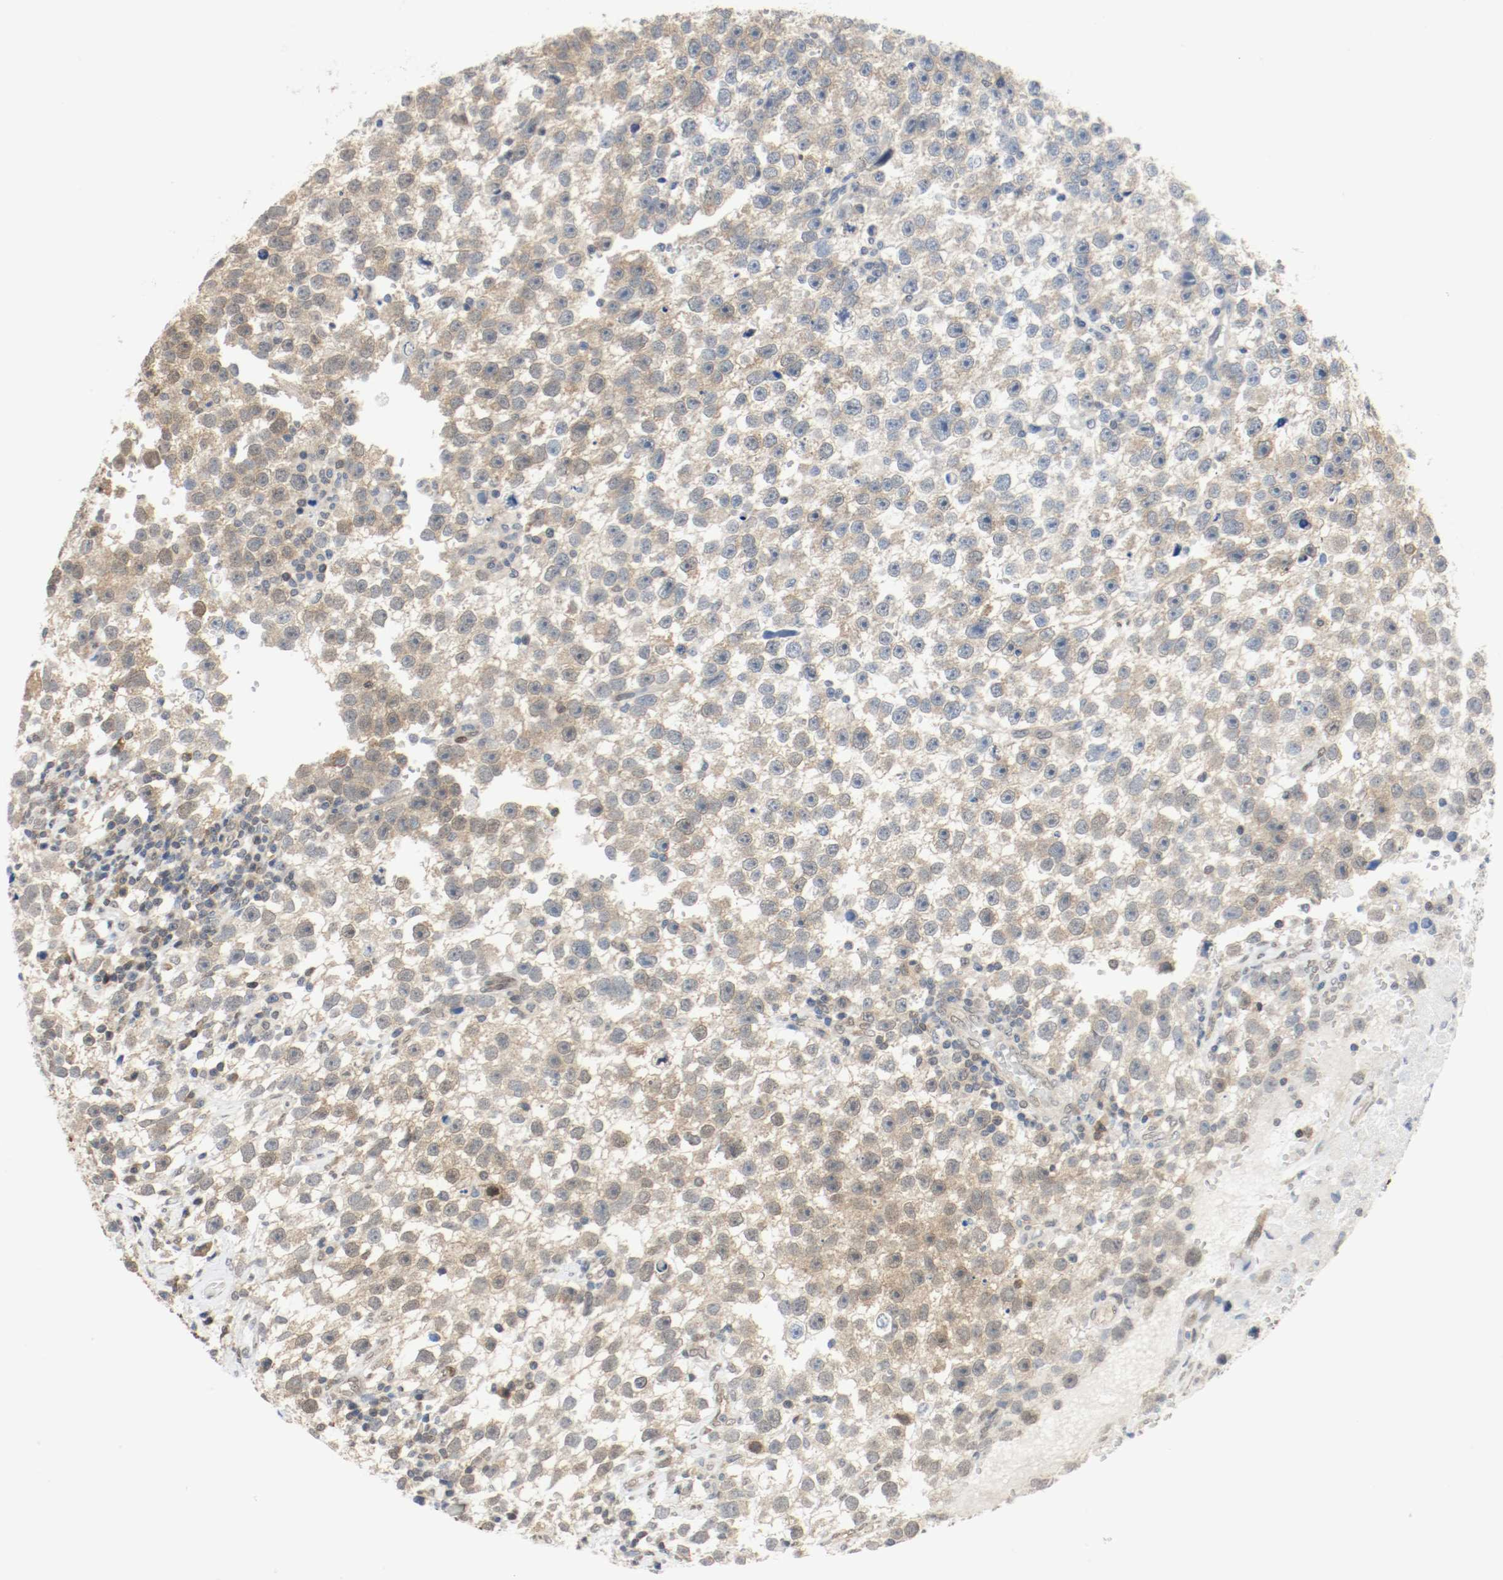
{"staining": {"intensity": "weak", "quantity": ">75%", "location": "cytoplasmic/membranous,nuclear"}, "tissue": "testis cancer", "cell_type": "Tumor cells", "image_type": "cancer", "snomed": [{"axis": "morphology", "description": "Seminoma, NOS"}, {"axis": "topography", "description": "Testis"}], "caption": "Immunohistochemical staining of human seminoma (testis) exhibits low levels of weak cytoplasmic/membranous and nuclear protein staining in approximately >75% of tumor cells. The staining is performed using DAB brown chromogen to label protein expression. The nuclei are counter-stained blue using hematoxylin.", "gene": "PPME1", "patient": {"sex": "male", "age": 33}}